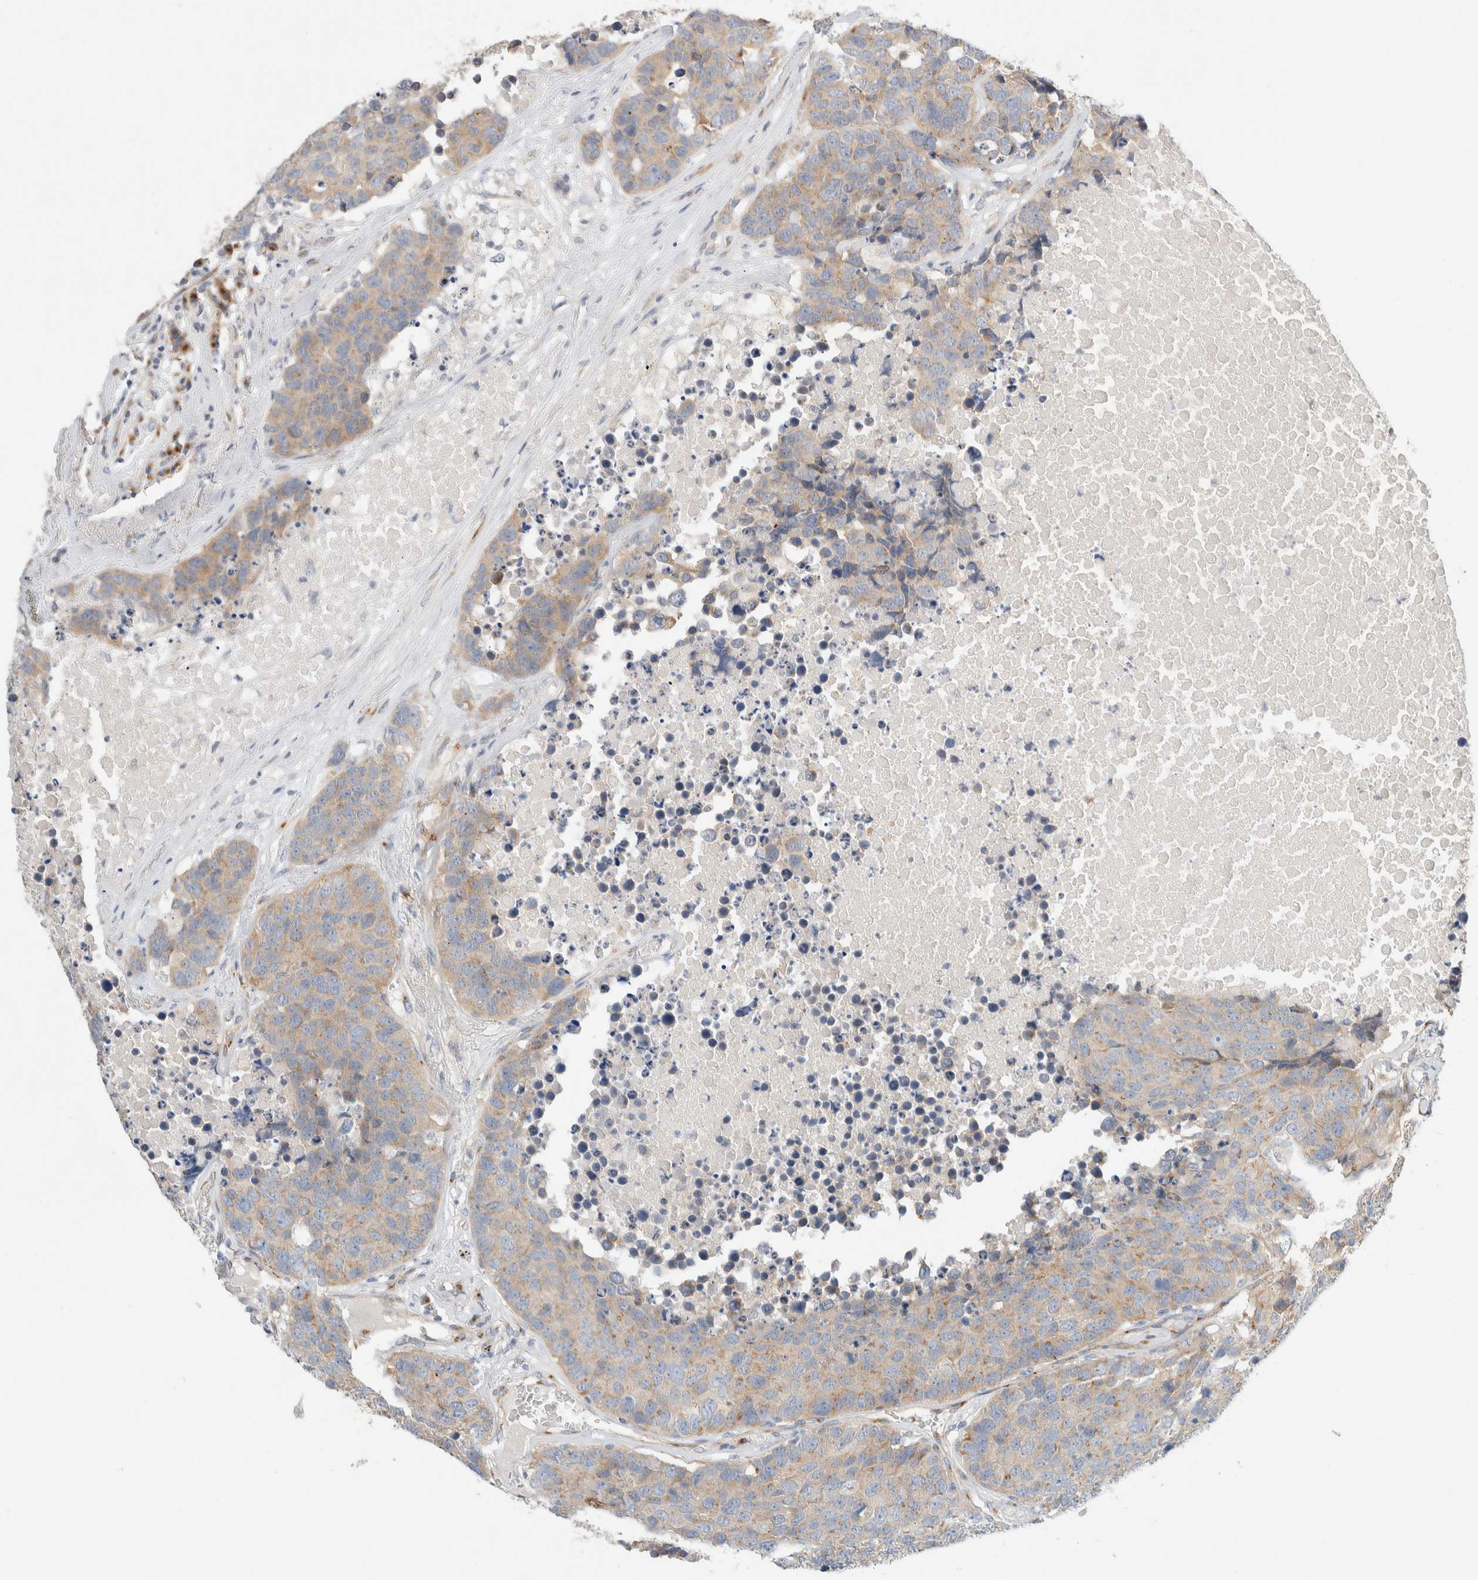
{"staining": {"intensity": "weak", "quantity": ">75%", "location": "cytoplasmic/membranous"}, "tissue": "carcinoid", "cell_type": "Tumor cells", "image_type": "cancer", "snomed": [{"axis": "morphology", "description": "Carcinoid, malignant, NOS"}, {"axis": "topography", "description": "Lung"}], "caption": "Approximately >75% of tumor cells in malignant carcinoid reveal weak cytoplasmic/membranous protein positivity as visualized by brown immunohistochemical staining.", "gene": "TMEM184B", "patient": {"sex": "male", "age": 60}}